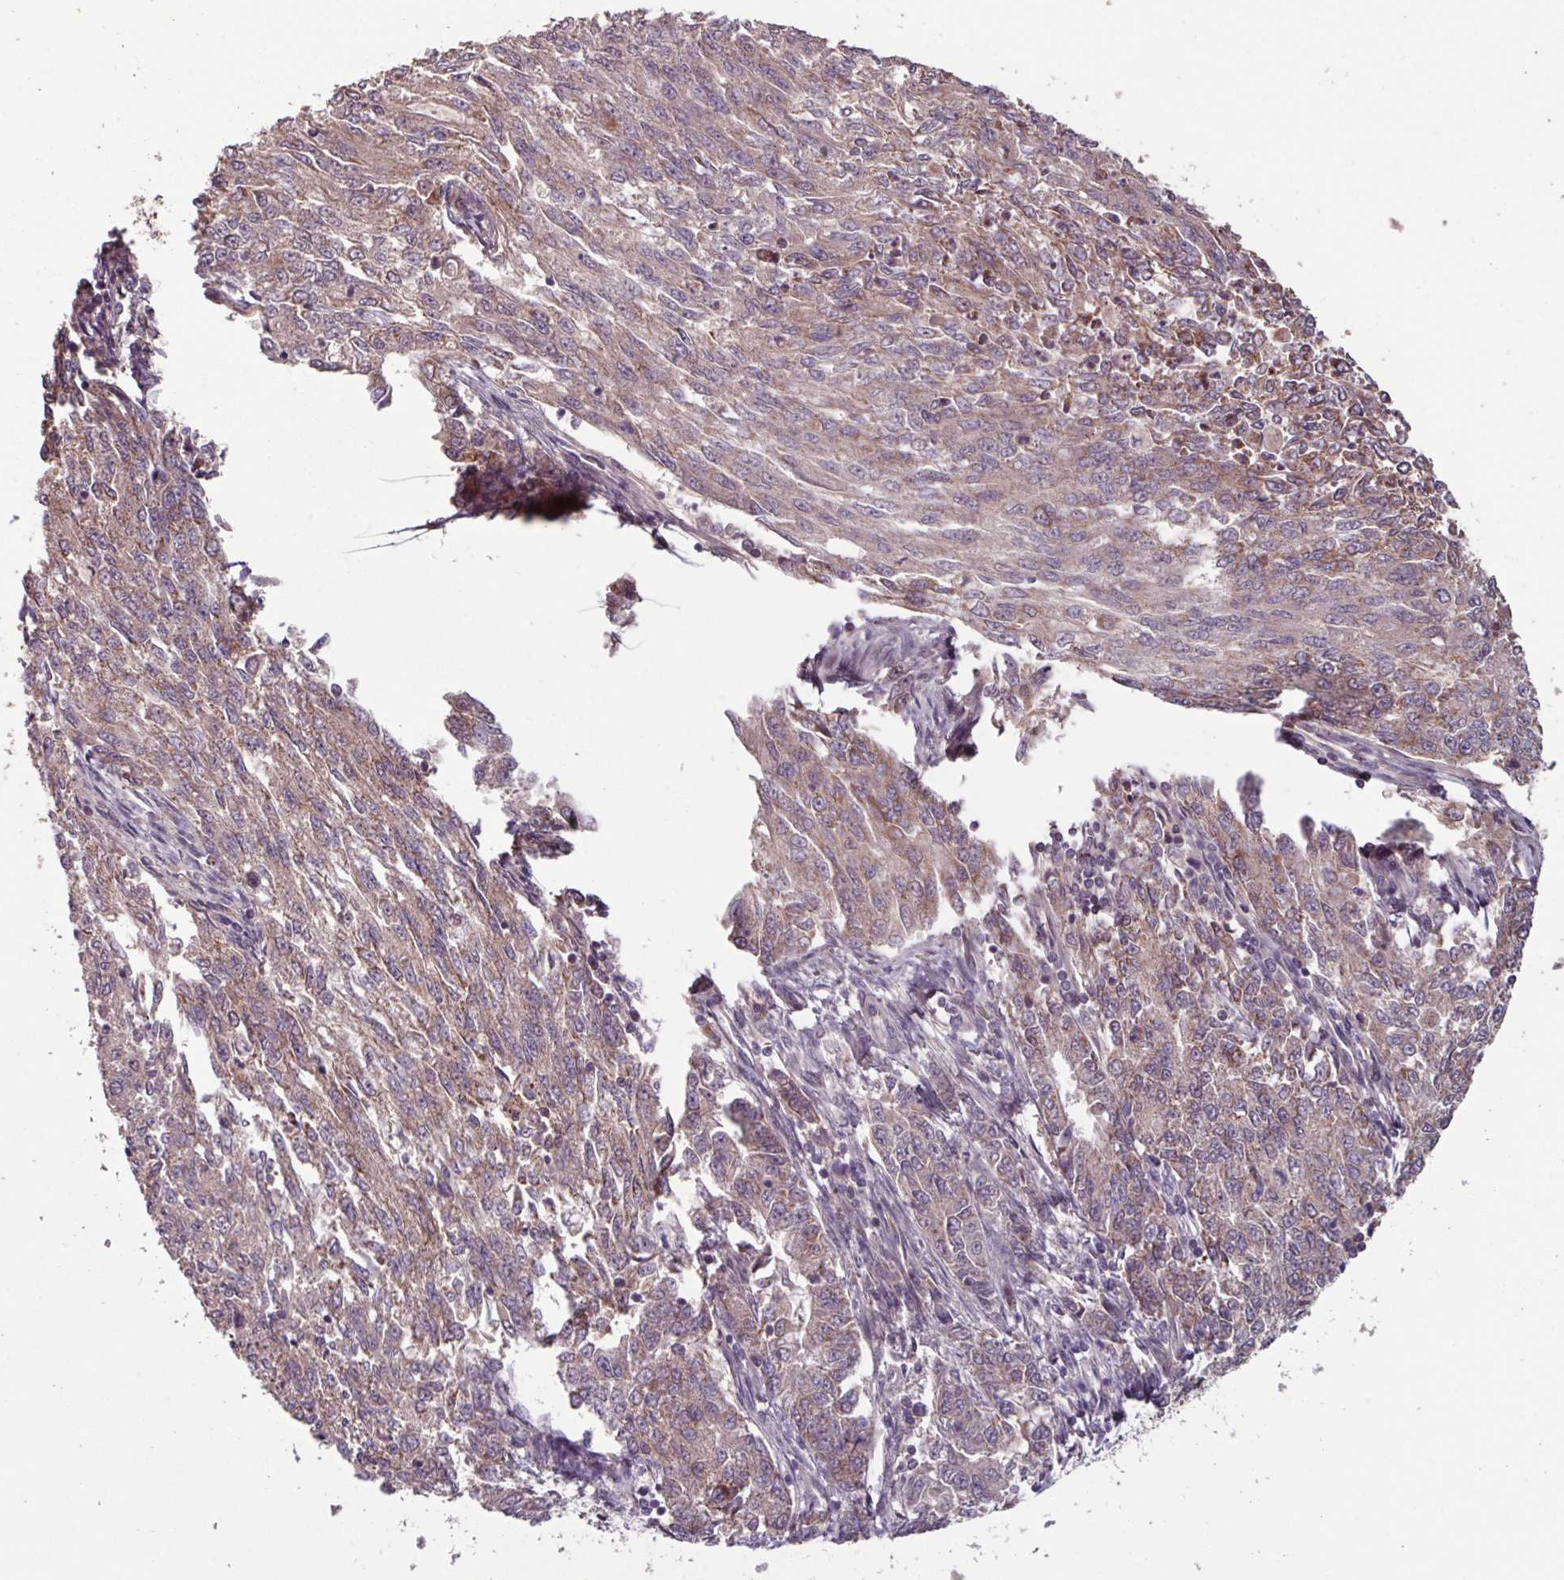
{"staining": {"intensity": "weak", "quantity": ">75%", "location": "cytoplasmic/membranous"}, "tissue": "endometrial cancer", "cell_type": "Tumor cells", "image_type": "cancer", "snomed": [{"axis": "morphology", "description": "Adenocarcinoma, NOS"}, {"axis": "topography", "description": "Endometrium"}], "caption": "Immunohistochemistry (IHC) image of human endometrial cancer stained for a protein (brown), which shows low levels of weak cytoplasmic/membranous expression in approximately >75% of tumor cells.", "gene": "TMEM88", "patient": {"sex": "female", "age": 50}}